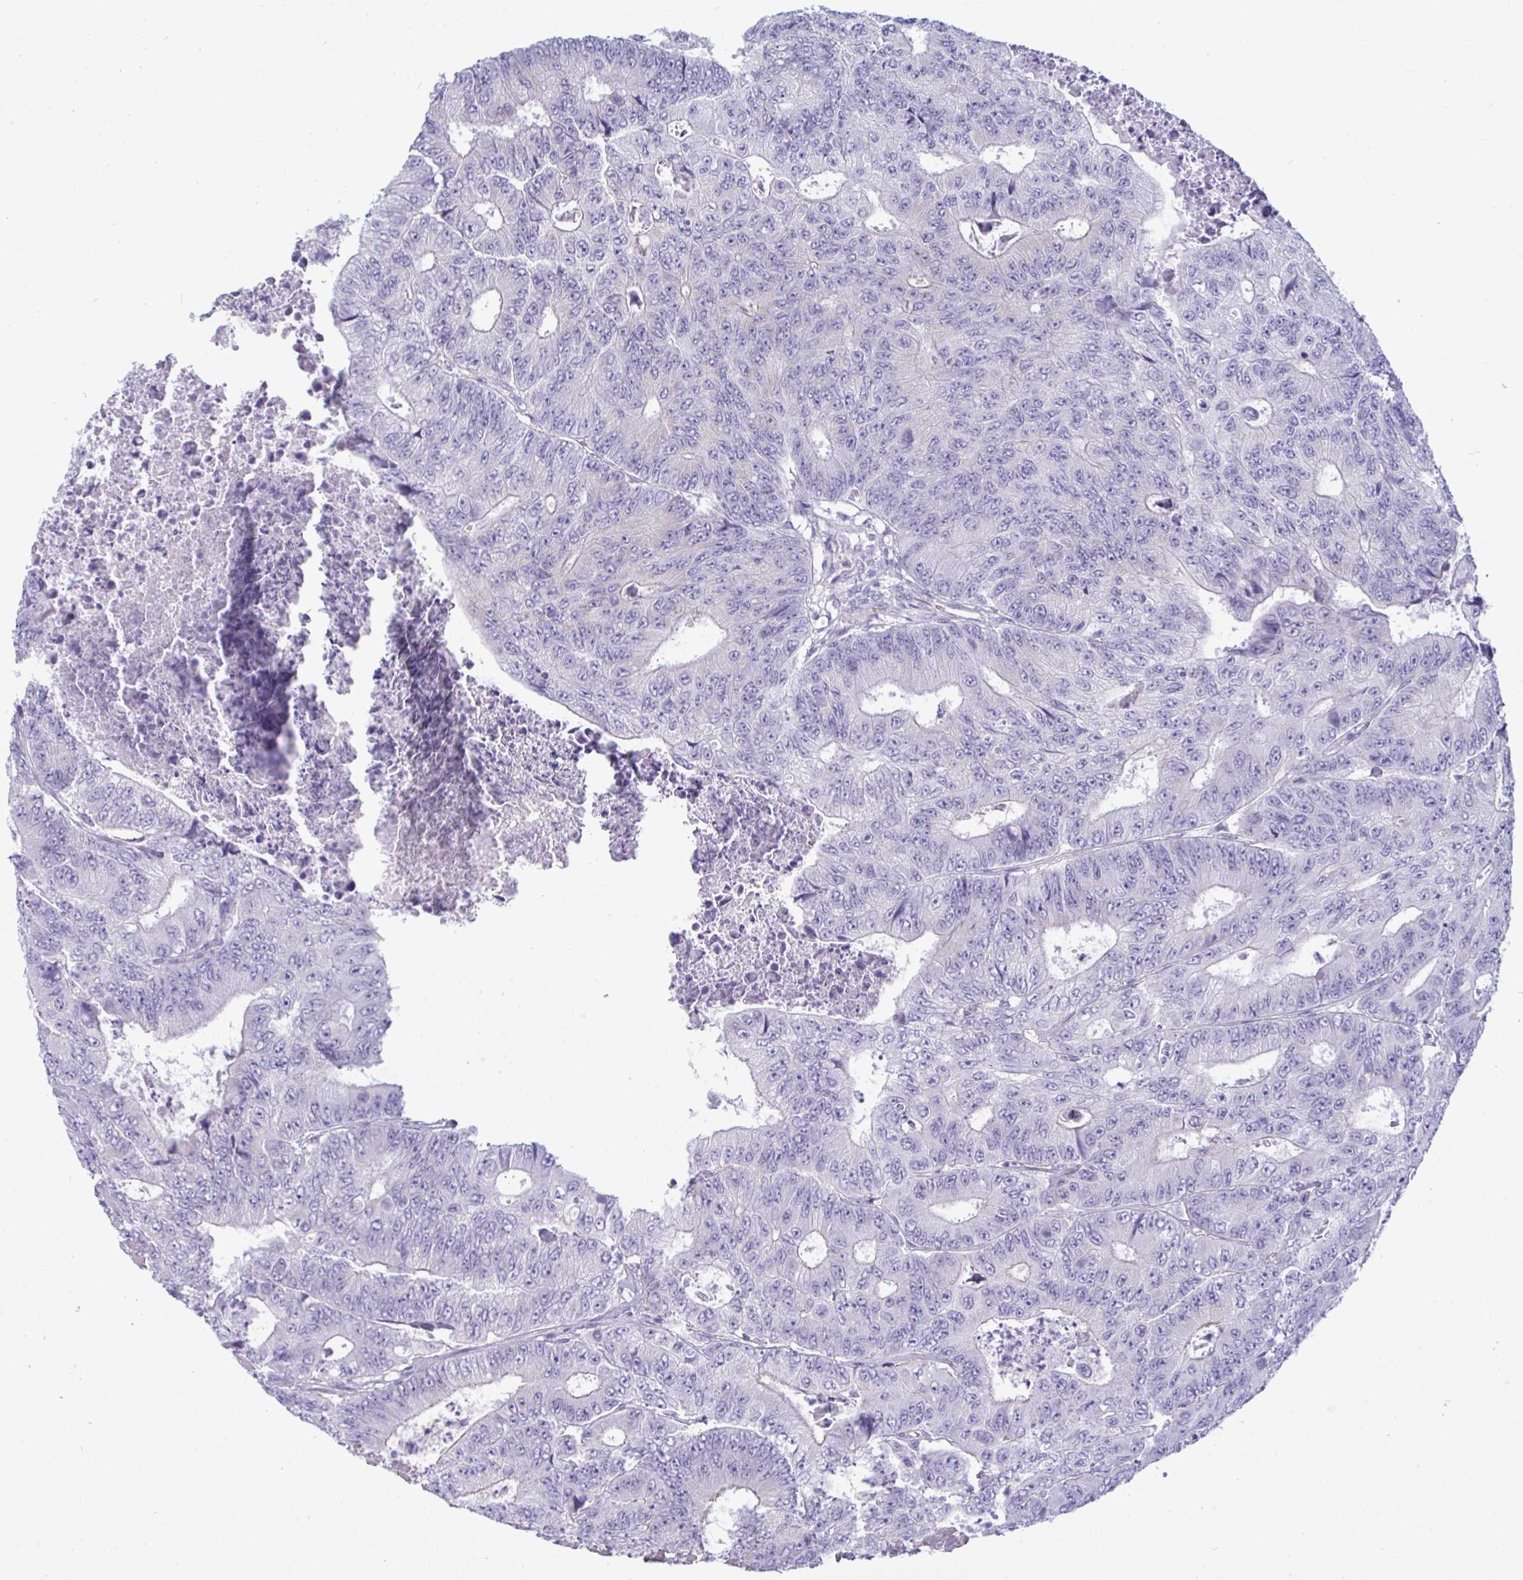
{"staining": {"intensity": "negative", "quantity": "none", "location": "none"}, "tissue": "colorectal cancer", "cell_type": "Tumor cells", "image_type": "cancer", "snomed": [{"axis": "morphology", "description": "Adenocarcinoma, NOS"}, {"axis": "topography", "description": "Colon"}], "caption": "The image shows no staining of tumor cells in colorectal cancer (adenocarcinoma). Brightfield microscopy of IHC stained with DAB (3,3'-diaminobenzidine) (brown) and hematoxylin (blue), captured at high magnification.", "gene": "MYH10", "patient": {"sex": "female", "age": 48}}